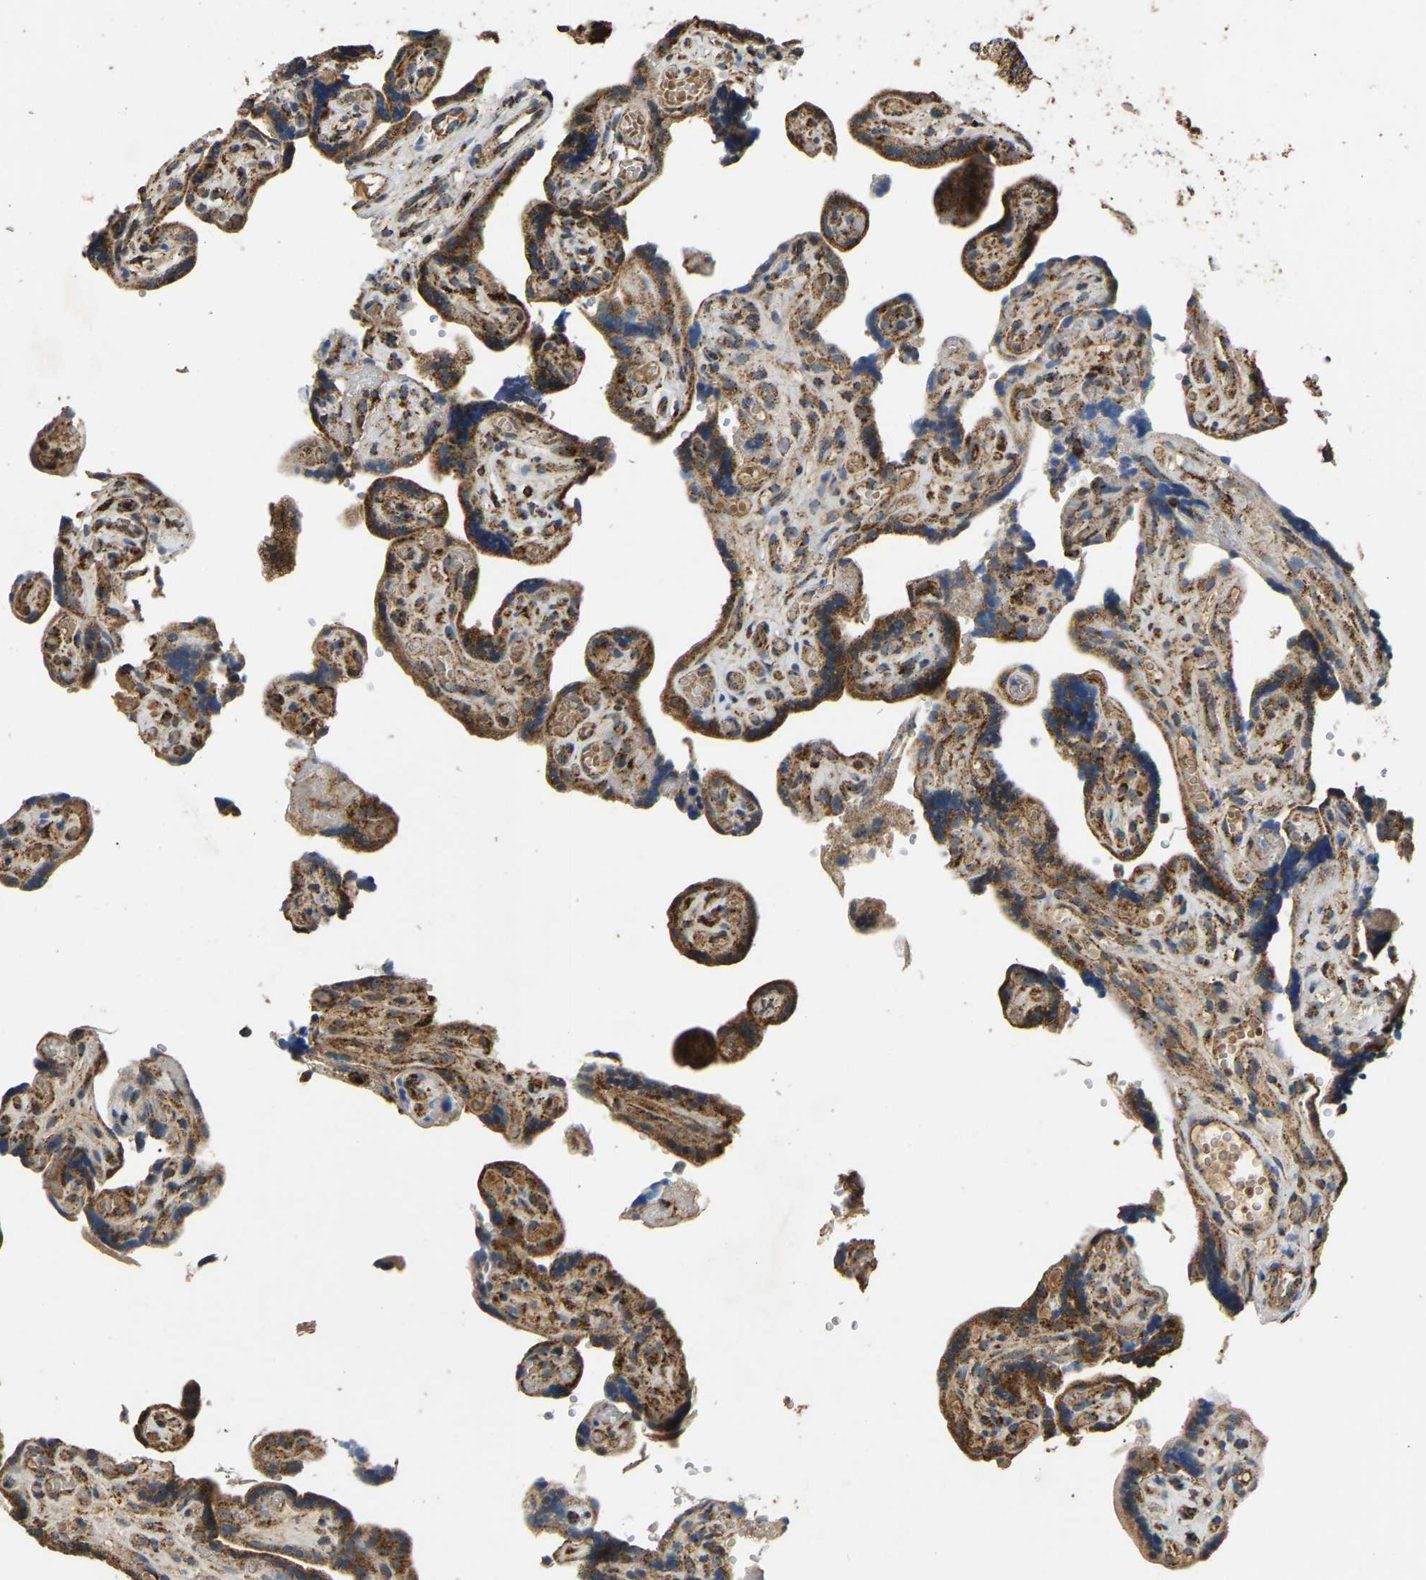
{"staining": {"intensity": "strong", "quantity": ">75%", "location": "cytoplasmic/membranous"}, "tissue": "placenta", "cell_type": "Decidual cells", "image_type": "normal", "snomed": [{"axis": "morphology", "description": "Normal tissue, NOS"}, {"axis": "topography", "description": "Placenta"}], "caption": "Protein expression analysis of benign placenta reveals strong cytoplasmic/membranous staining in about >75% of decidual cells.", "gene": "TUFM", "patient": {"sex": "female", "age": 30}}